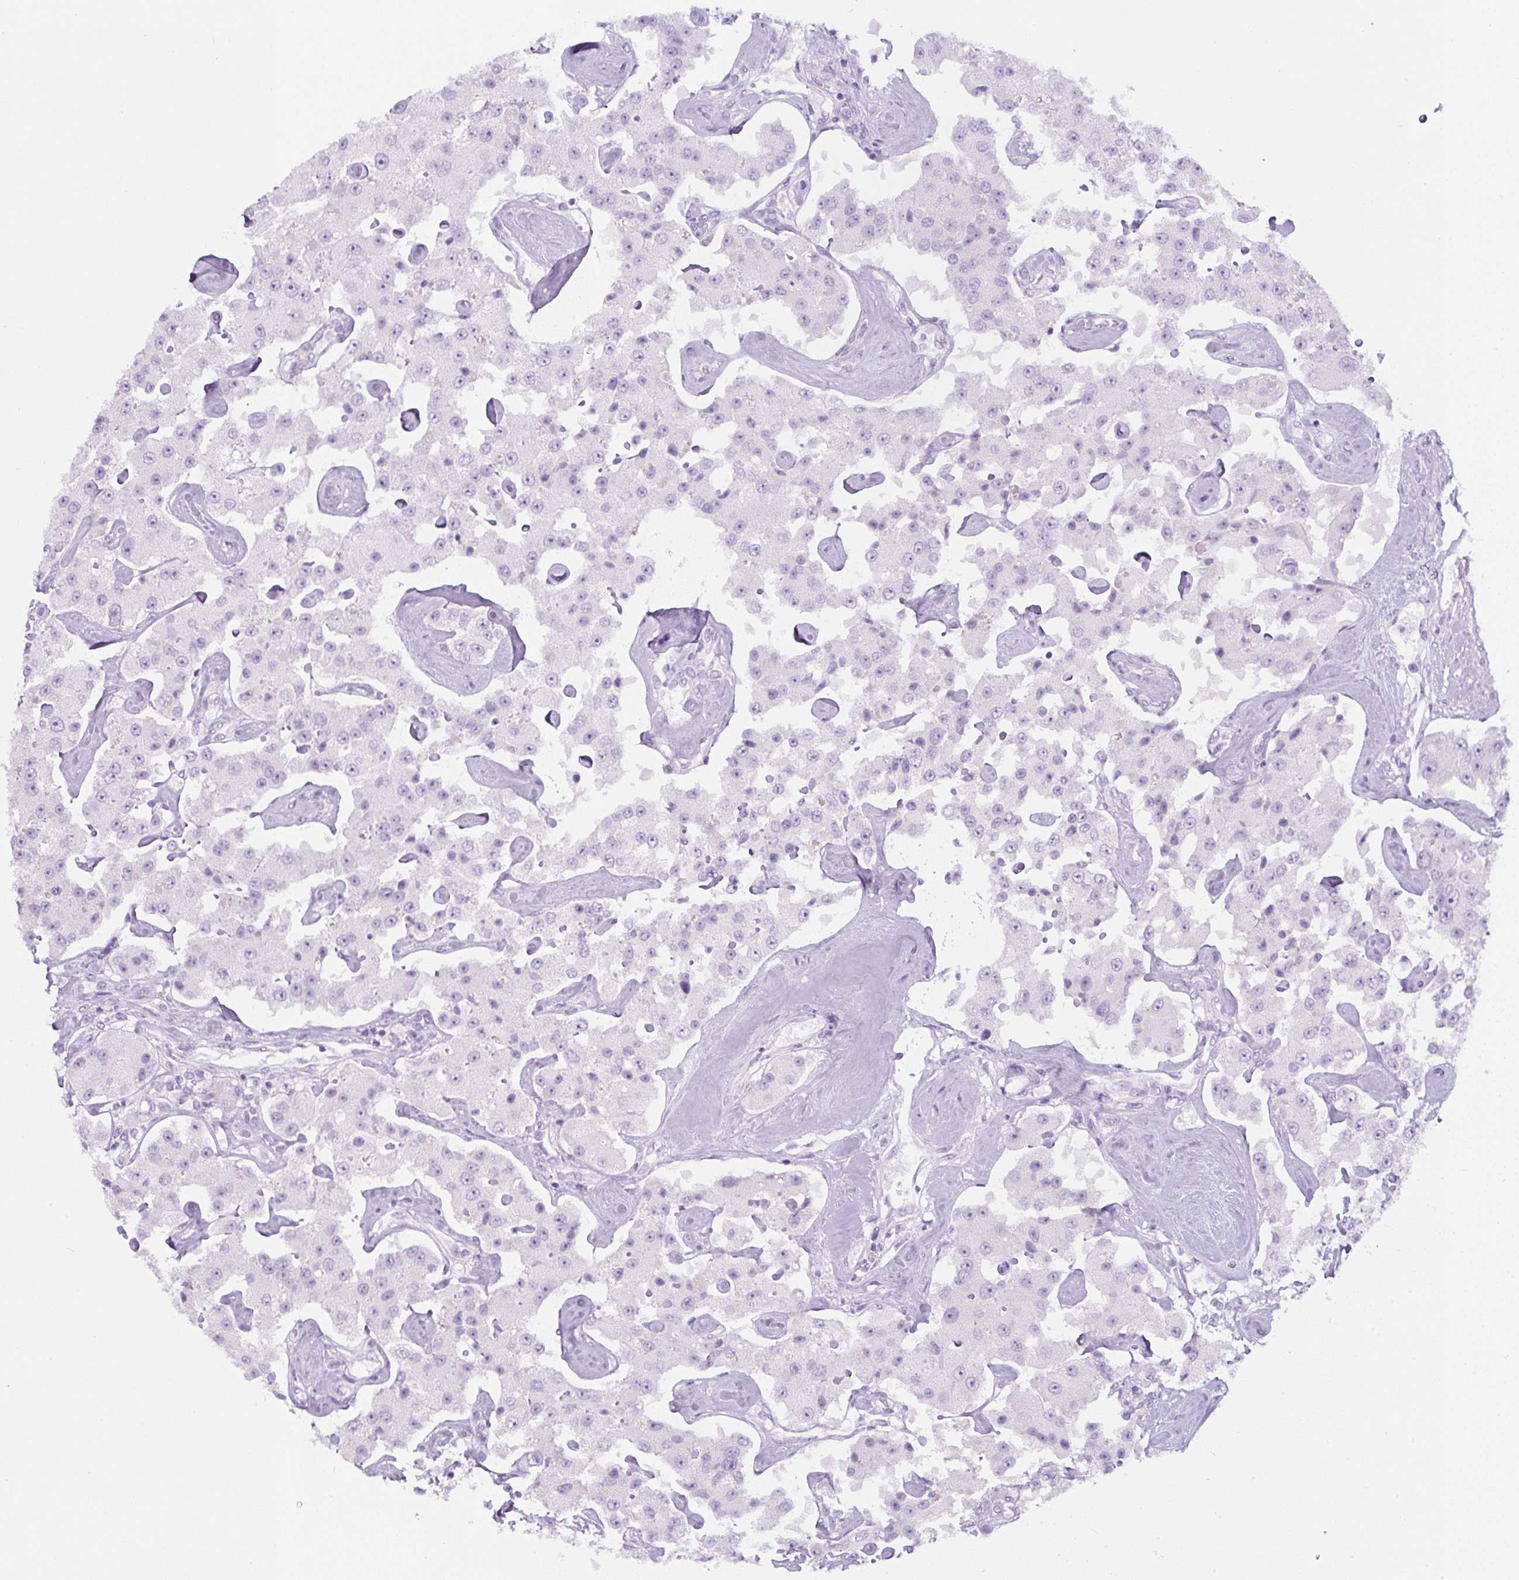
{"staining": {"intensity": "negative", "quantity": "none", "location": "none"}, "tissue": "carcinoid", "cell_type": "Tumor cells", "image_type": "cancer", "snomed": [{"axis": "morphology", "description": "Carcinoid, malignant, NOS"}, {"axis": "topography", "description": "Pancreas"}], "caption": "IHC image of carcinoid stained for a protein (brown), which displays no expression in tumor cells.", "gene": "ADAMTS19", "patient": {"sex": "male", "age": 41}}